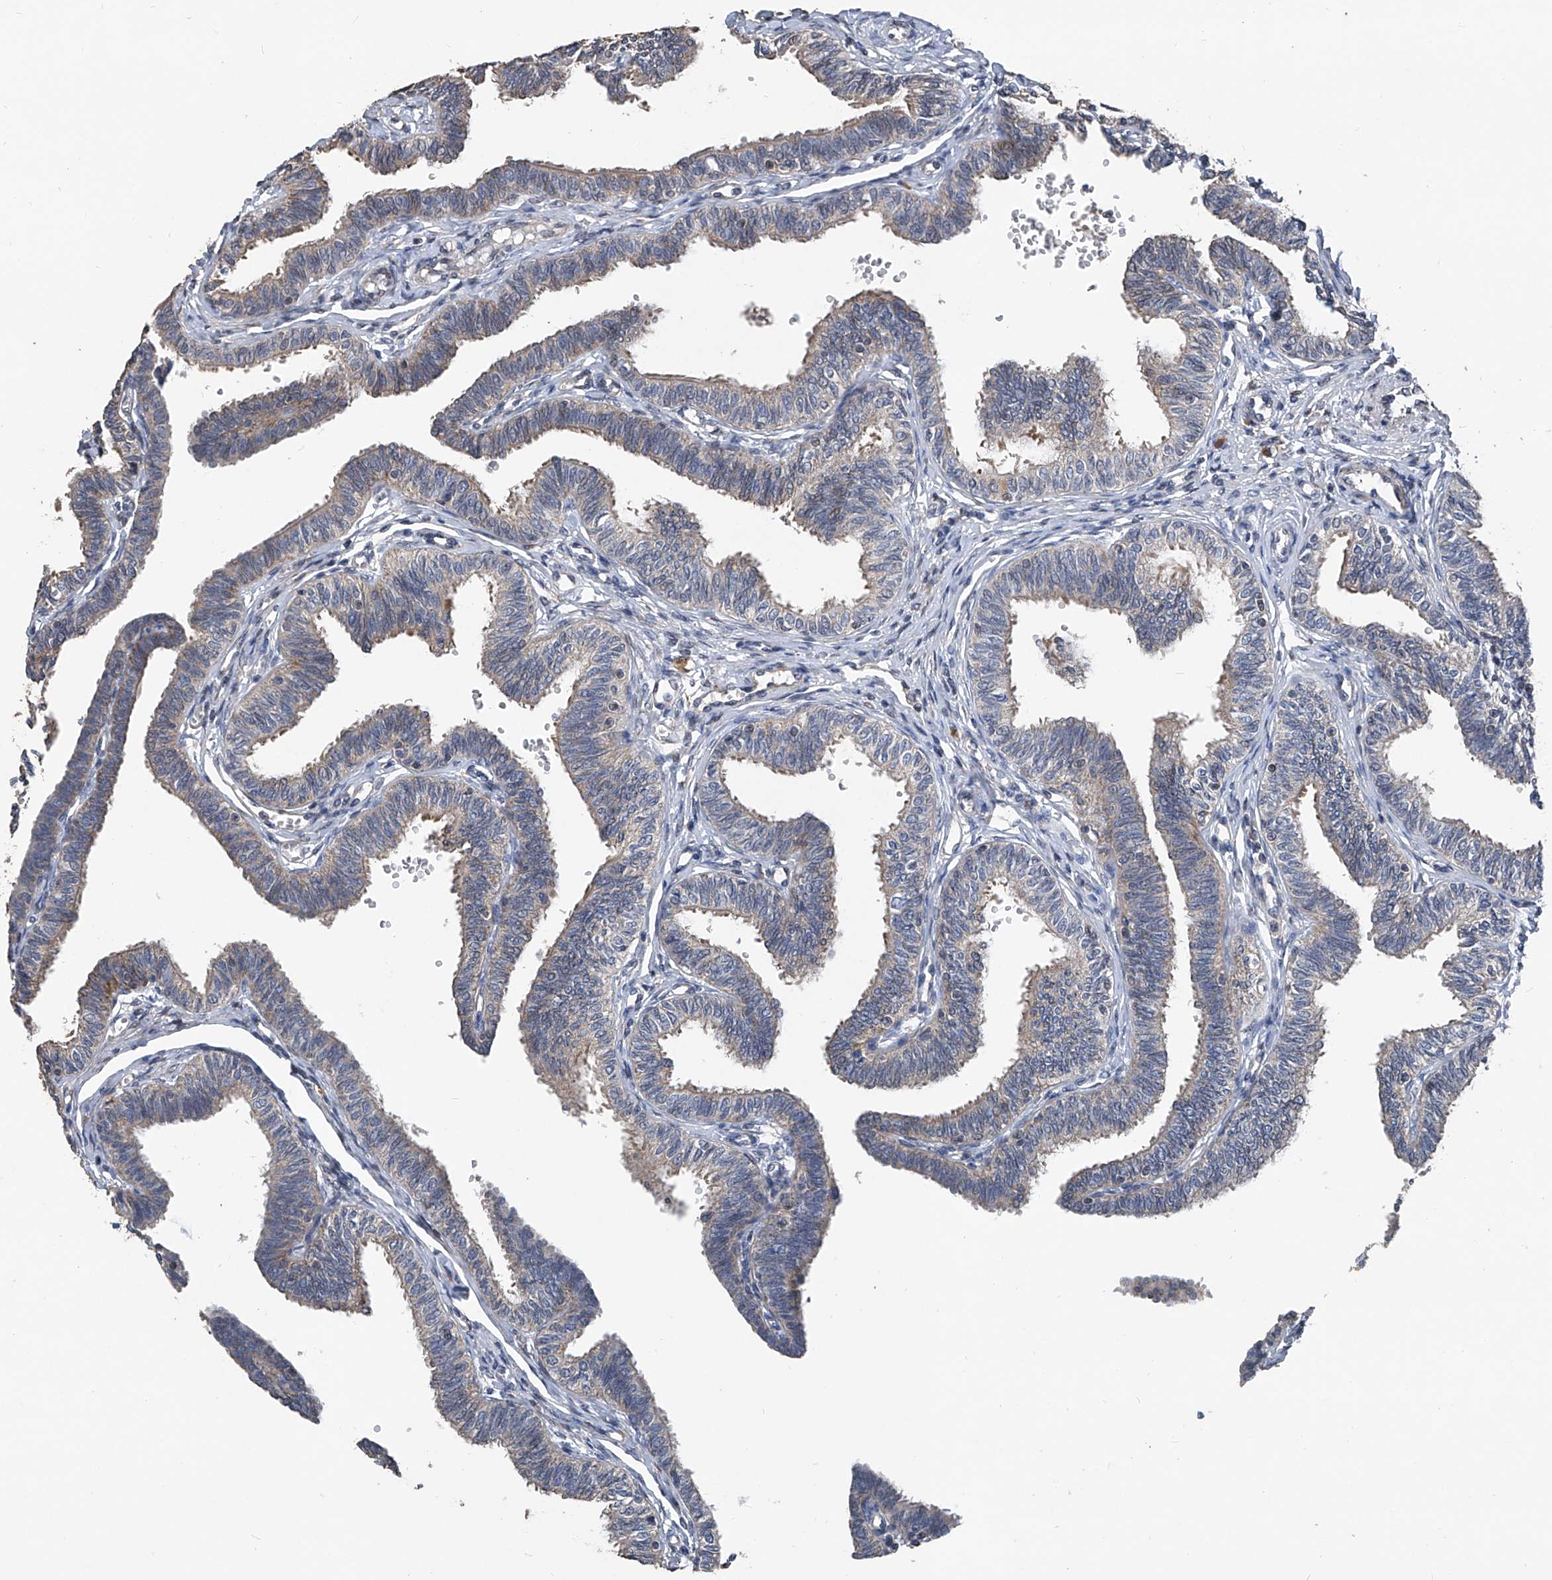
{"staining": {"intensity": "moderate", "quantity": ">75%", "location": "cytoplasmic/membranous"}, "tissue": "fallopian tube", "cell_type": "Glandular cells", "image_type": "normal", "snomed": [{"axis": "morphology", "description": "Normal tissue, NOS"}, {"axis": "topography", "description": "Fallopian tube"}, {"axis": "topography", "description": "Ovary"}], "caption": "This is a photomicrograph of immunohistochemistry staining of unremarkable fallopian tube, which shows moderate staining in the cytoplasmic/membranous of glandular cells.", "gene": "BCKDHB", "patient": {"sex": "female", "age": 23}}